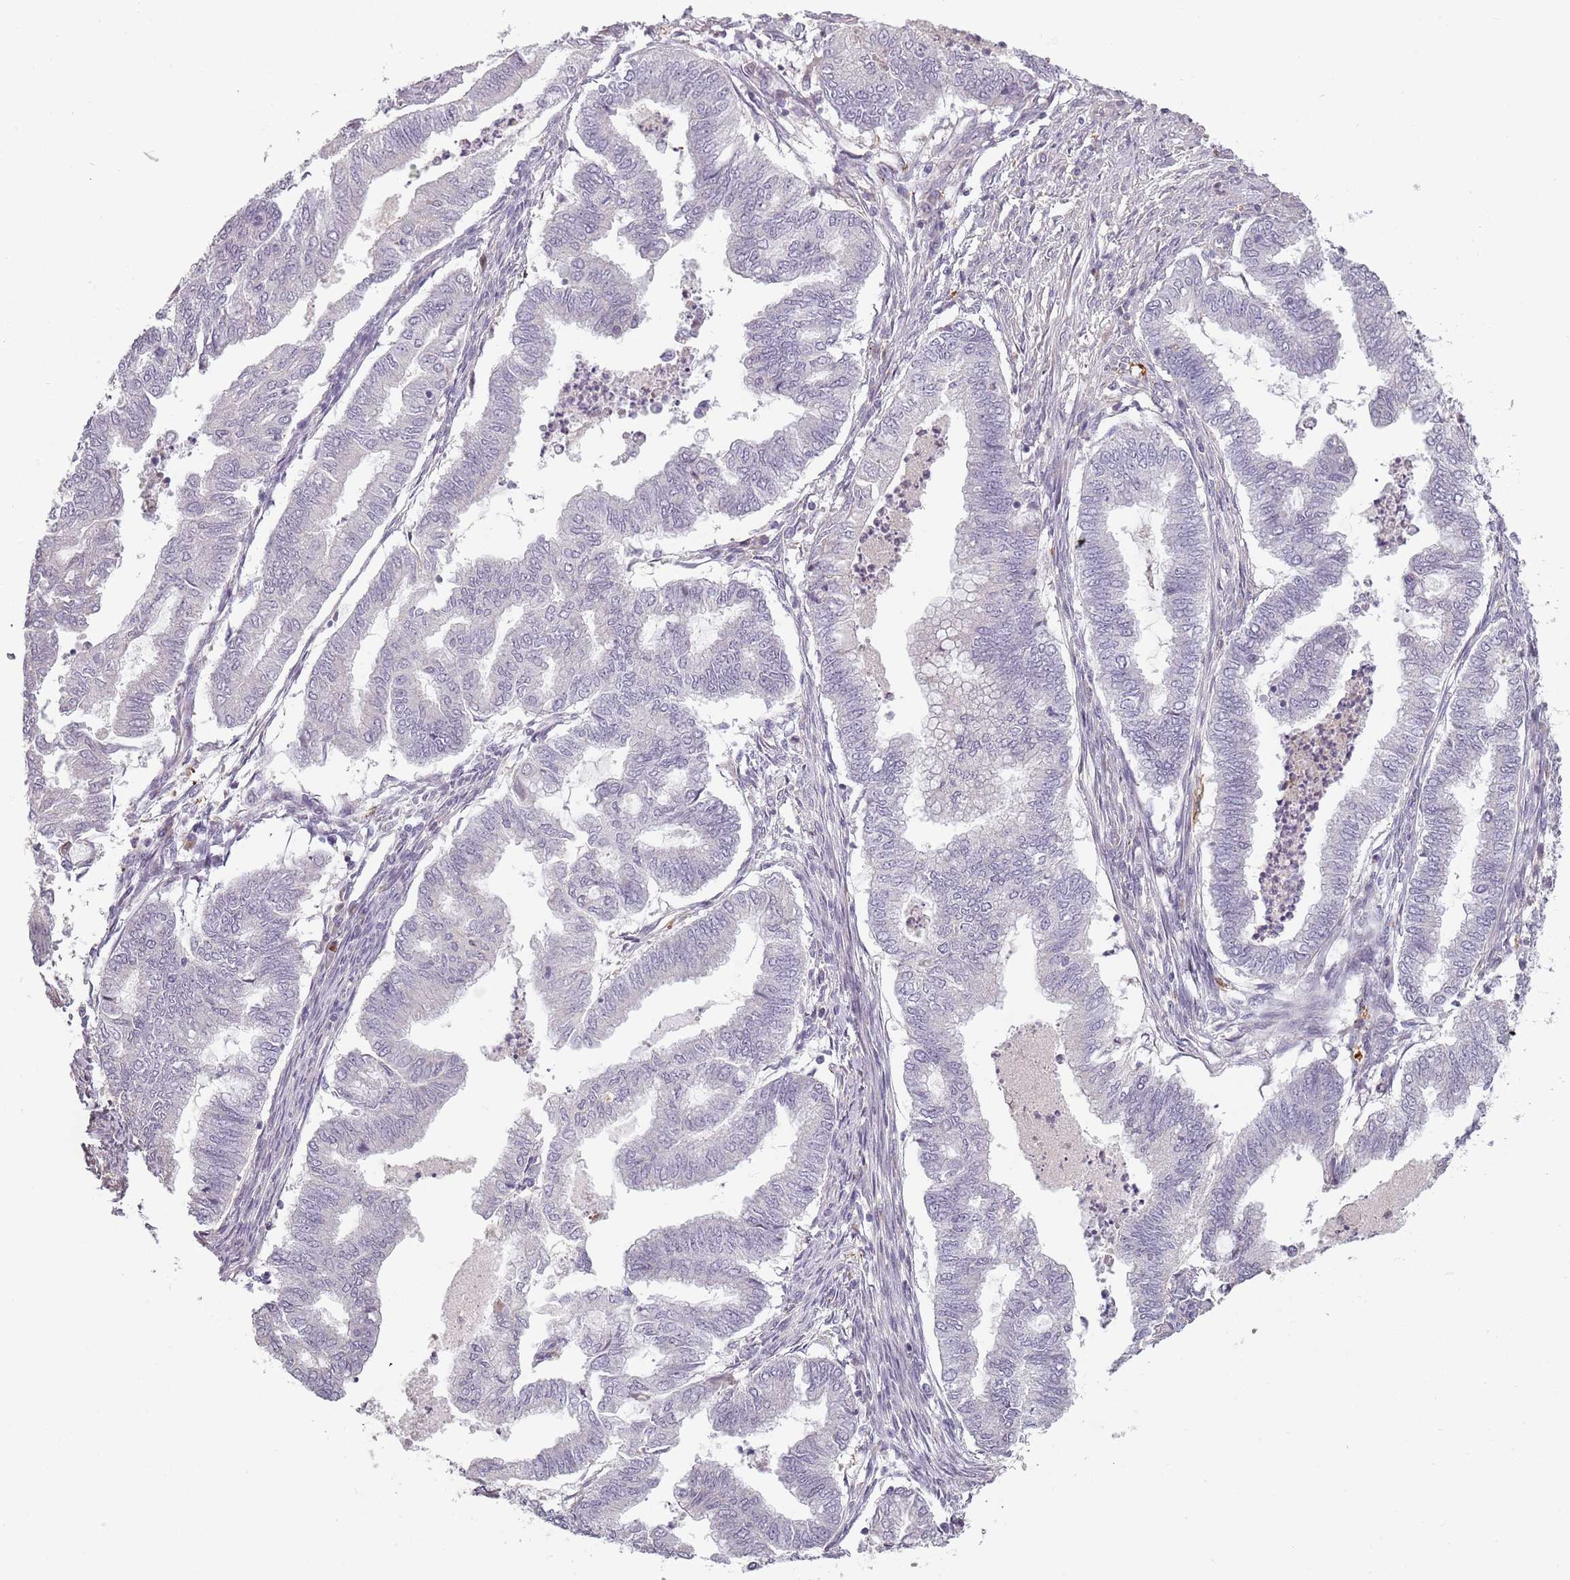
{"staining": {"intensity": "negative", "quantity": "none", "location": "none"}, "tissue": "endometrial cancer", "cell_type": "Tumor cells", "image_type": "cancer", "snomed": [{"axis": "morphology", "description": "Adenocarcinoma, NOS"}, {"axis": "topography", "description": "Endometrium"}], "caption": "This is an immunohistochemistry micrograph of human endometrial adenocarcinoma. There is no staining in tumor cells.", "gene": "CC2D2B", "patient": {"sex": "female", "age": 79}}